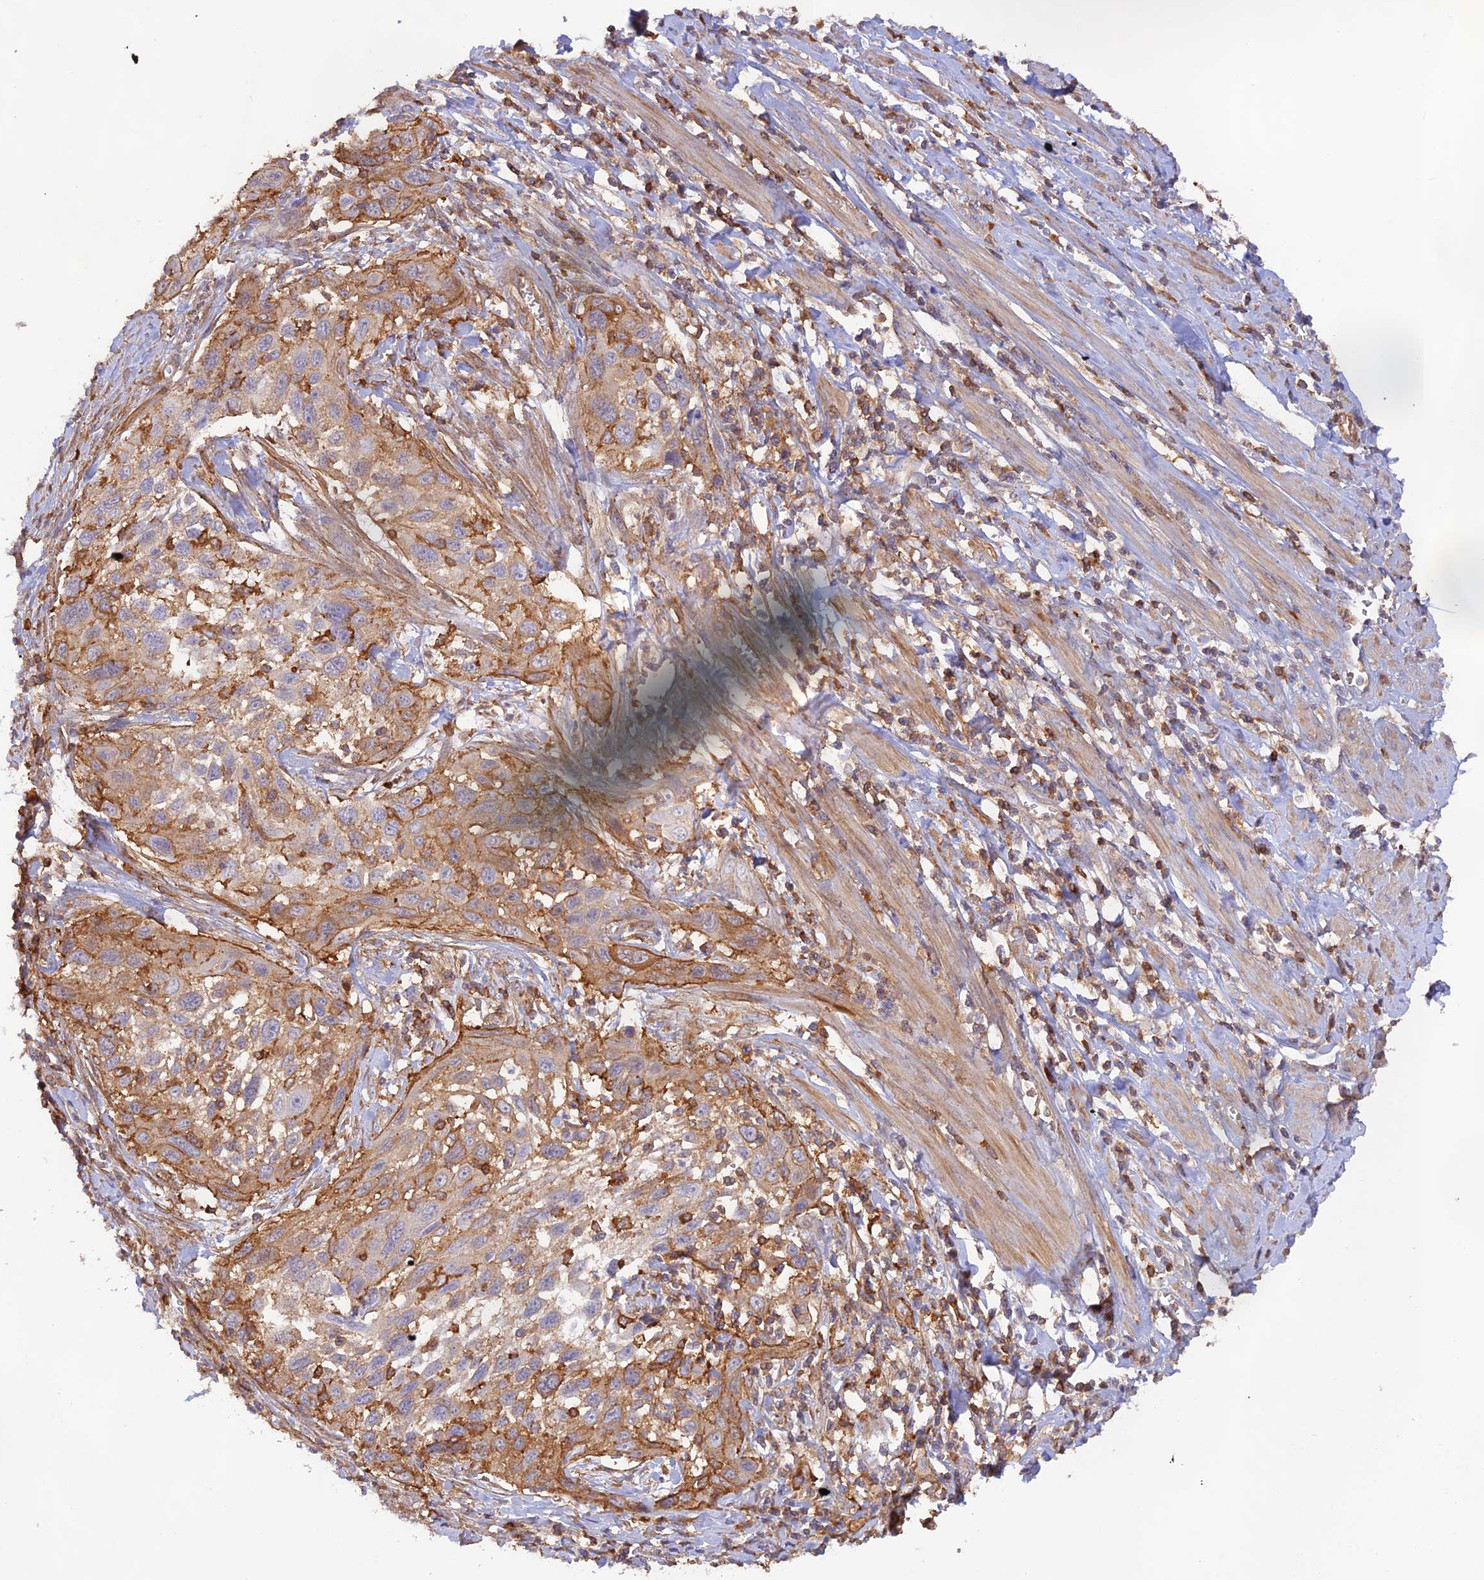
{"staining": {"intensity": "moderate", "quantity": "<25%", "location": "cytoplasmic/membranous"}, "tissue": "cervical cancer", "cell_type": "Tumor cells", "image_type": "cancer", "snomed": [{"axis": "morphology", "description": "Squamous cell carcinoma, NOS"}, {"axis": "topography", "description": "Cervix"}], "caption": "Immunohistochemistry (DAB (3,3'-diaminobenzidine)) staining of human cervical cancer displays moderate cytoplasmic/membranous protein expression in about <25% of tumor cells. (DAB = brown stain, brightfield microscopy at high magnification).", "gene": "DENND1C", "patient": {"sex": "female", "age": 70}}